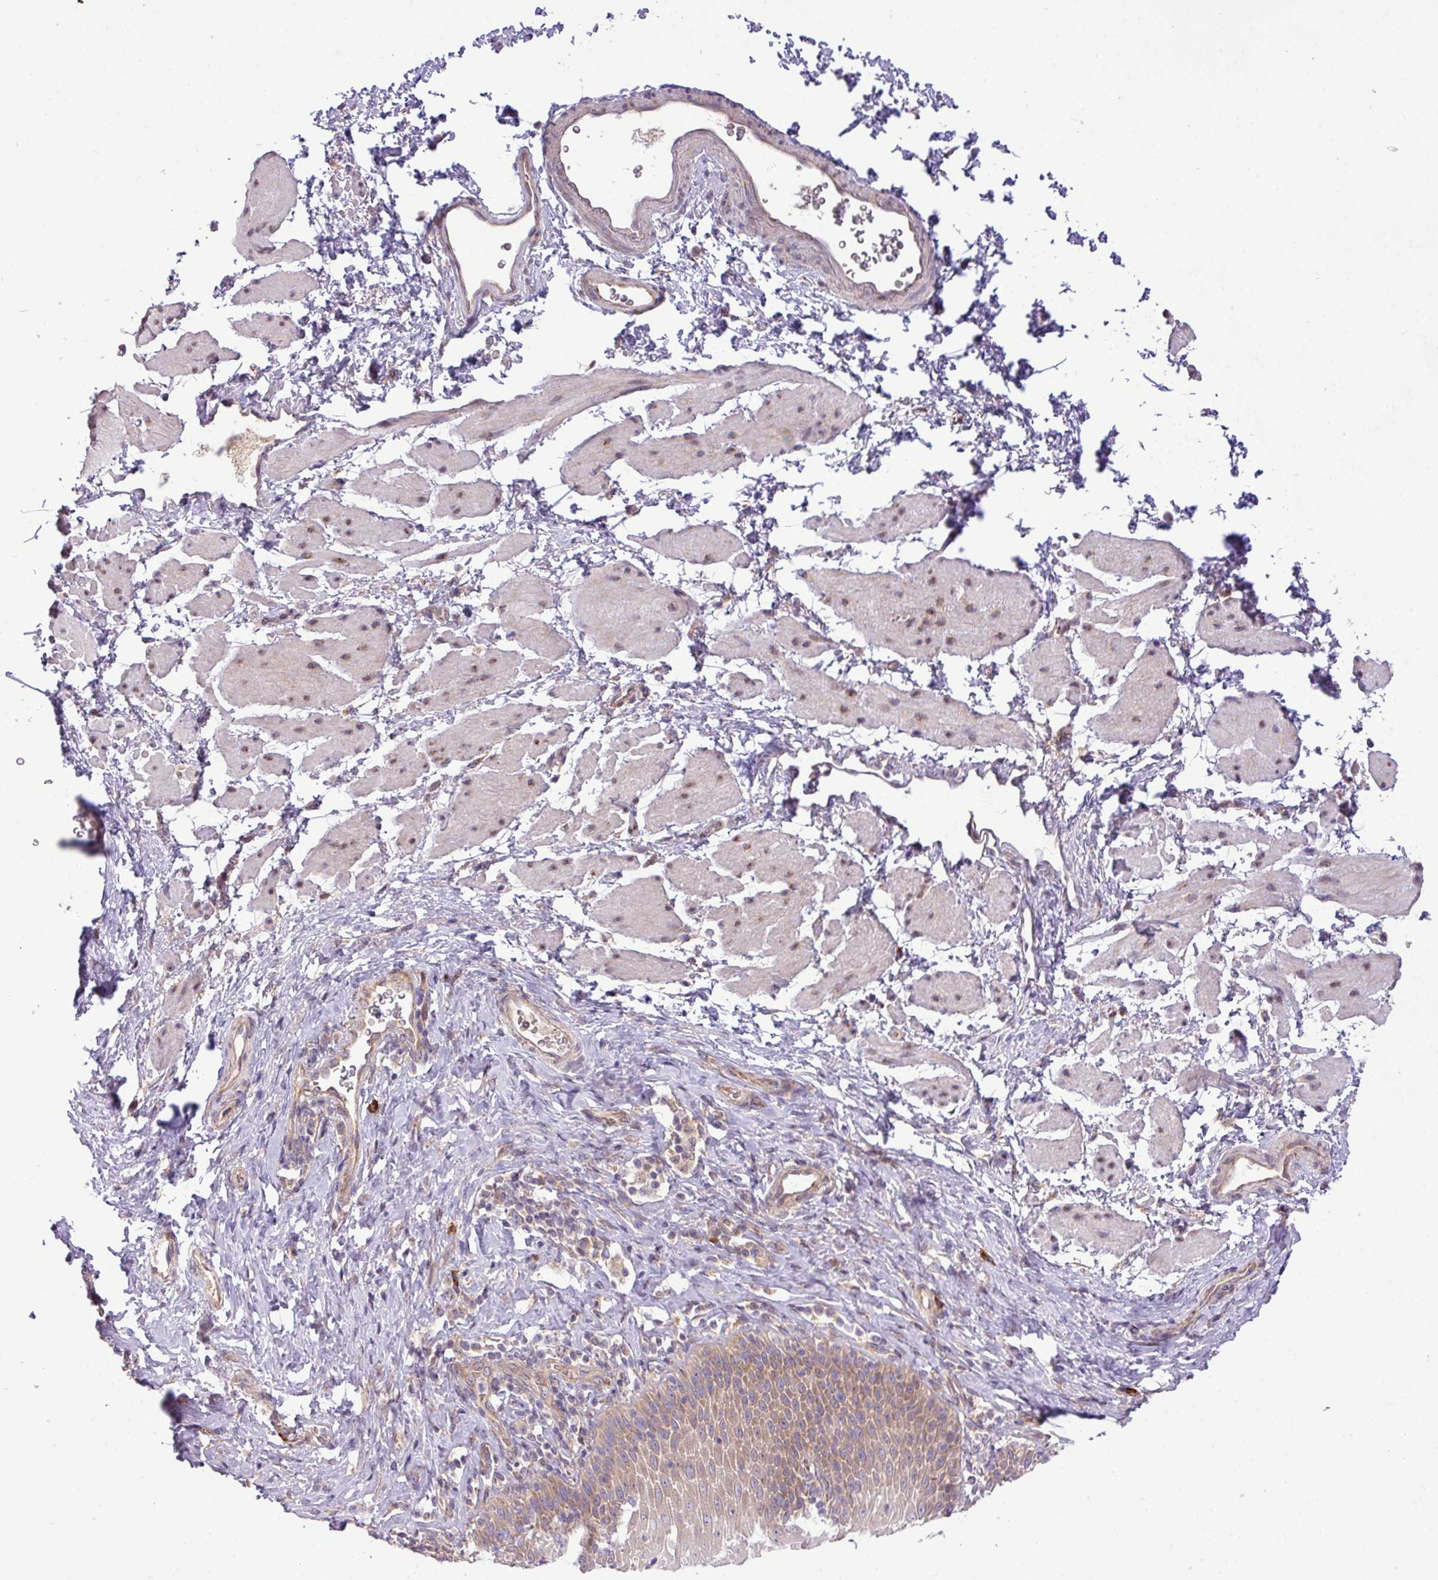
{"staining": {"intensity": "moderate", "quantity": "25%-75%", "location": "cytoplasmic/membranous"}, "tissue": "esophagus", "cell_type": "Squamous epithelial cells", "image_type": "normal", "snomed": [{"axis": "morphology", "description": "Normal tissue, NOS"}, {"axis": "topography", "description": "Esophagus"}], "caption": "Esophagus was stained to show a protein in brown. There is medium levels of moderate cytoplasmic/membranous expression in about 25%-75% of squamous epithelial cells. (DAB (3,3'-diaminobenzidine) IHC with brightfield microscopy, high magnification).", "gene": "FAM222B", "patient": {"sex": "female", "age": 61}}